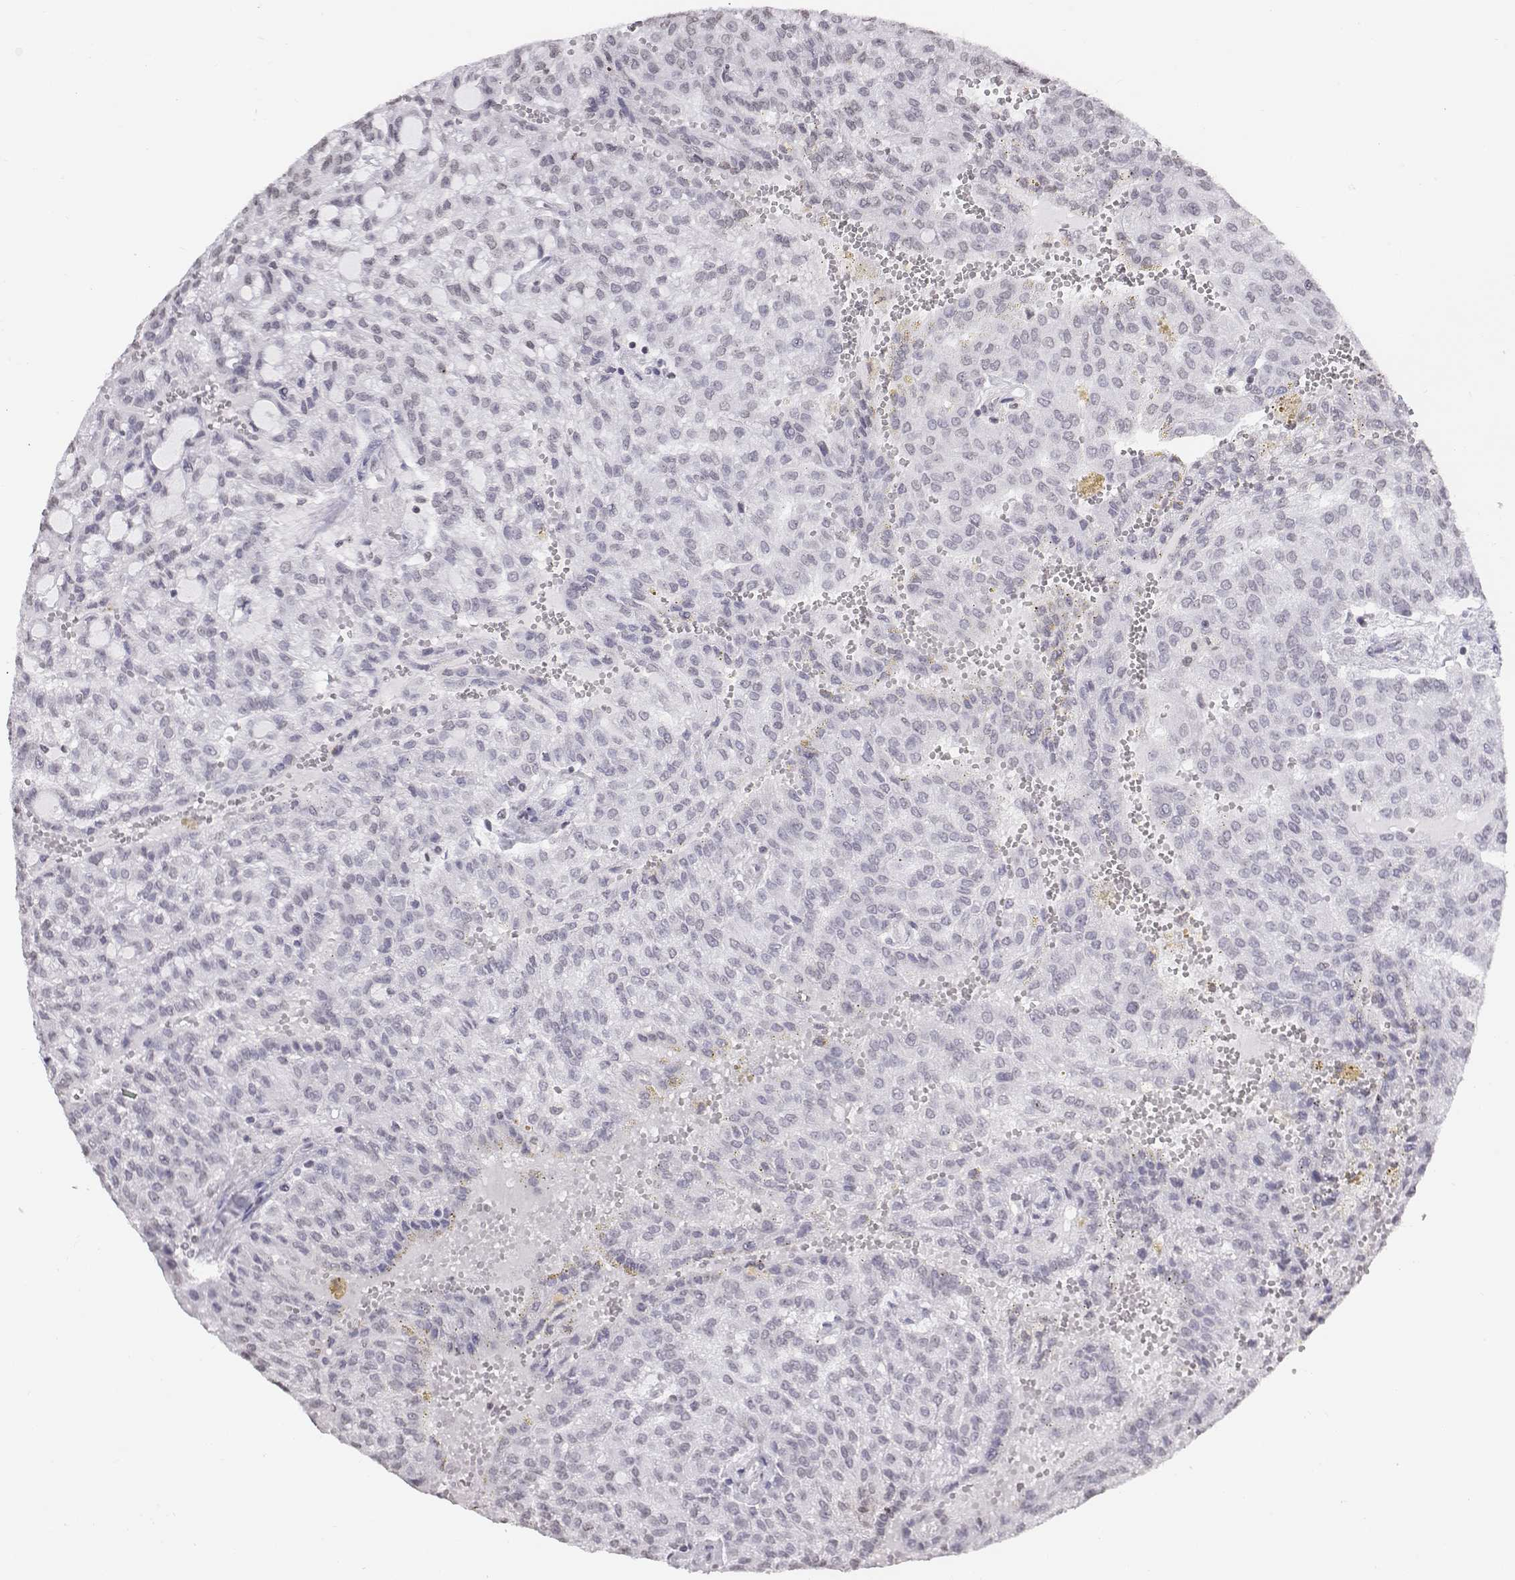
{"staining": {"intensity": "negative", "quantity": "none", "location": "none"}, "tissue": "renal cancer", "cell_type": "Tumor cells", "image_type": "cancer", "snomed": [{"axis": "morphology", "description": "Adenocarcinoma, NOS"}, {"axis": "topography", "description": "Kidney"}], "caption": "Adenocarcinoma (renal) stained for a protein using immunohistochemistry demonstrates no positivity tumor cells.", "gene": "BARHL1", "patient": {"sex": "male", "age": 63}}